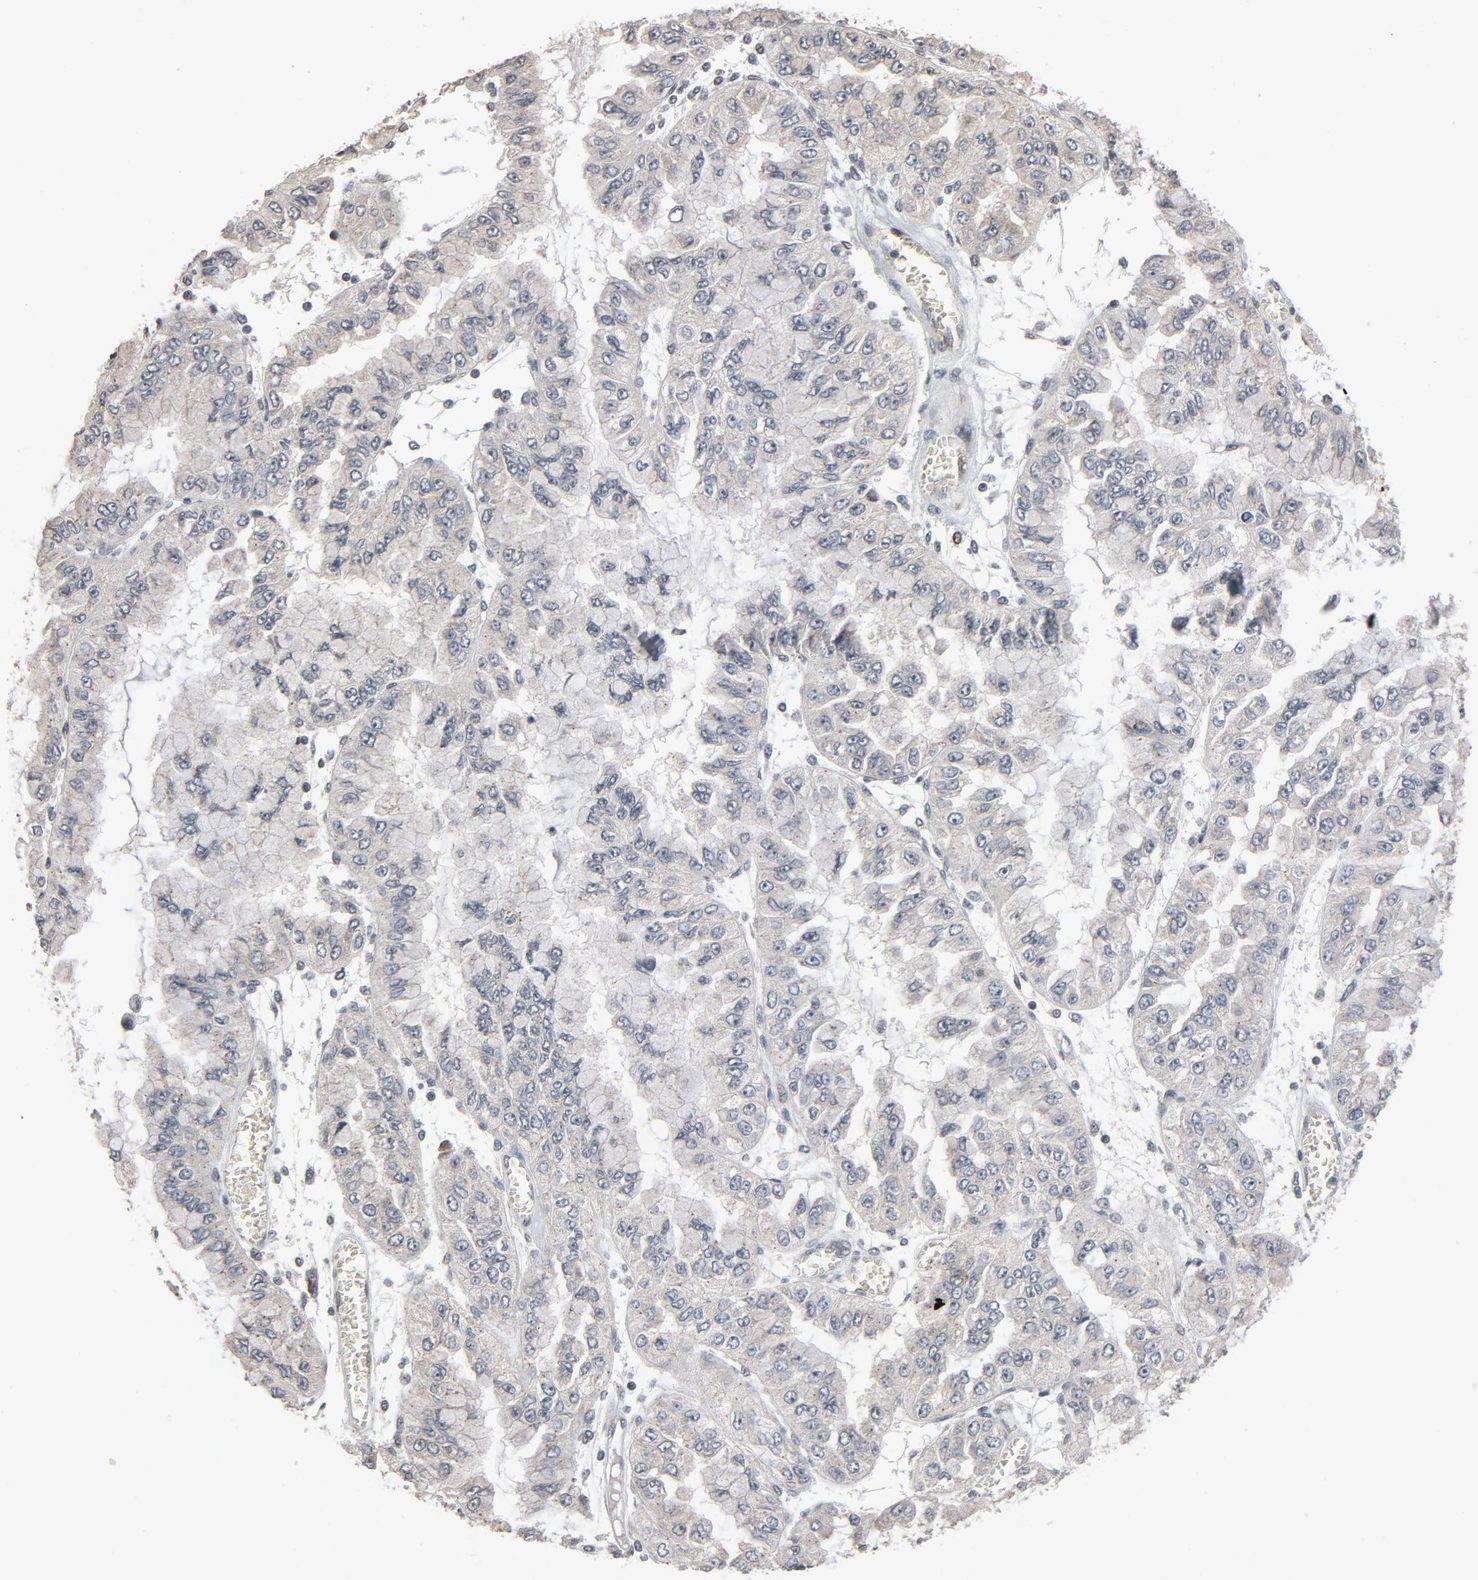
{"staining": {"intensity": "negative", "quantity": "none", "location": "none"}, "tissue": "liver cancer", "cell_type": "Tumor cells", "image_type": "cancer", "snomed": [{"axis": "morphology", "description": "Cholangiocarcinoma"}, {"axis": "topography", "description": "Liver"}], "caption": "This is a histopathology image of immunohistochemistry (IHC) staining of liver cancer (cholangiocarcinoma), which shows no positivity in tumor cells.", "gene": "POM121", "patient": {"sex": "female", "age": 79}}